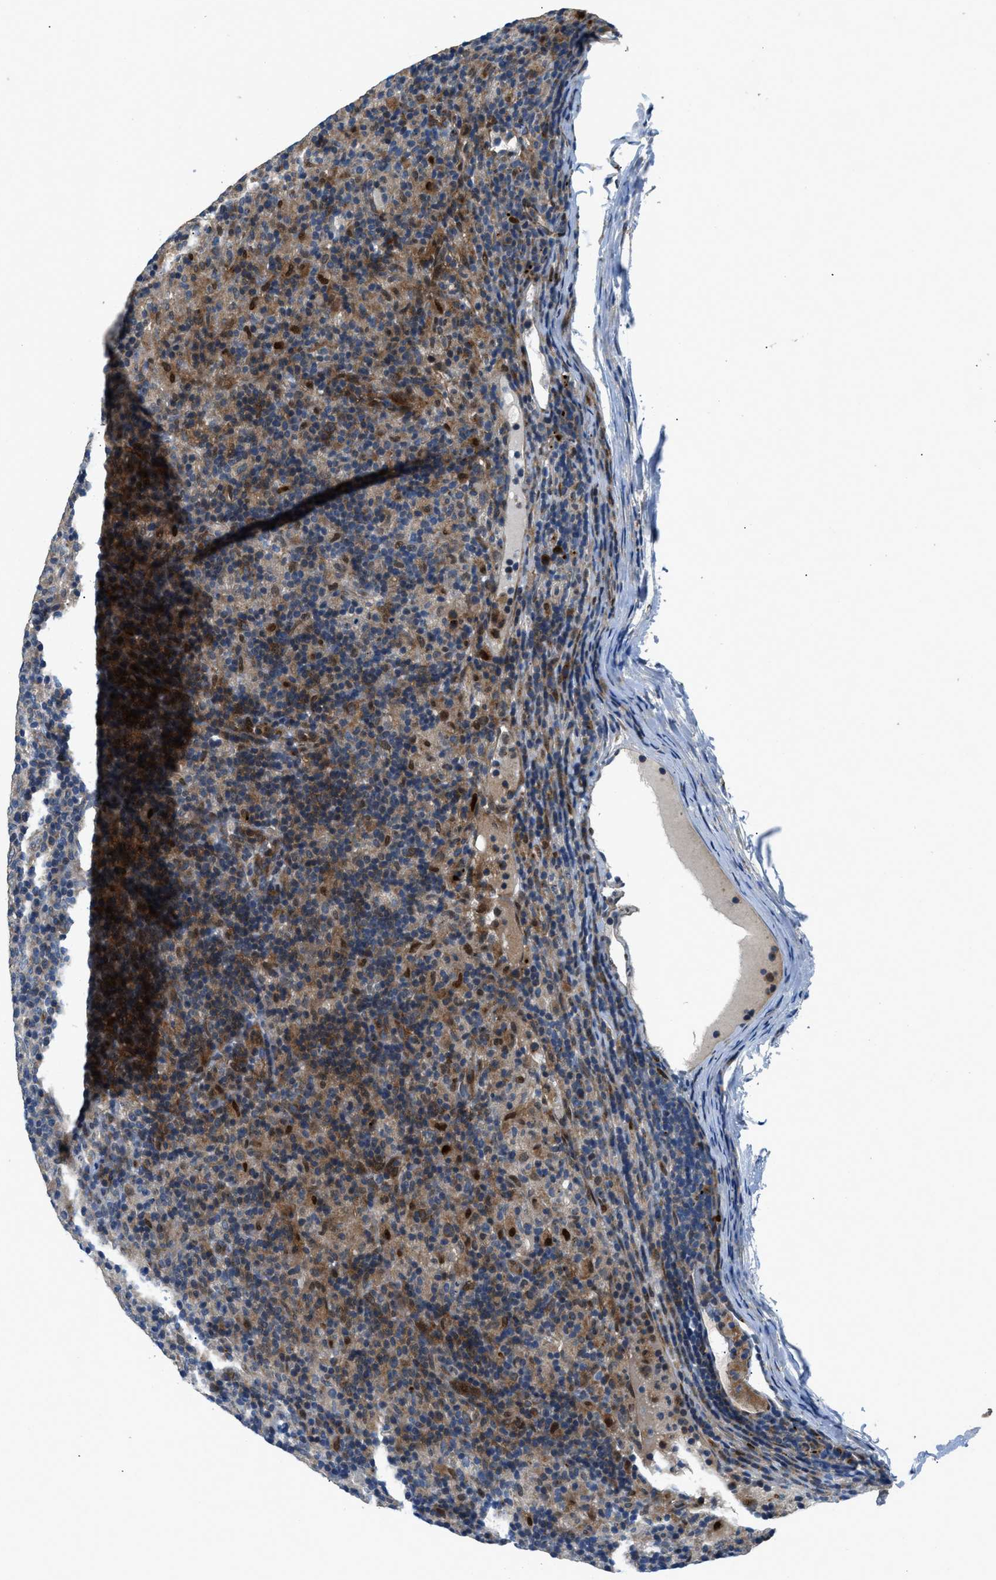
{"staining": {"intensity": "negative", "quantity": "none", "location": "none"}, "tissue": "lymphoma", "cell_type": "Tumor cells", "image_type": "cancer", "snomed": [{"axis": "morphology", "description": "Hodgkin's disease, NOS"}, {"axis": "topography", "description": "Lymph node"}], "caption": "Lymphoma was stained to show a protein in brown. There is no significant expression in tumor cells.", "gene": "FUT8", "patient": {"sex": "male", "age": 70}}